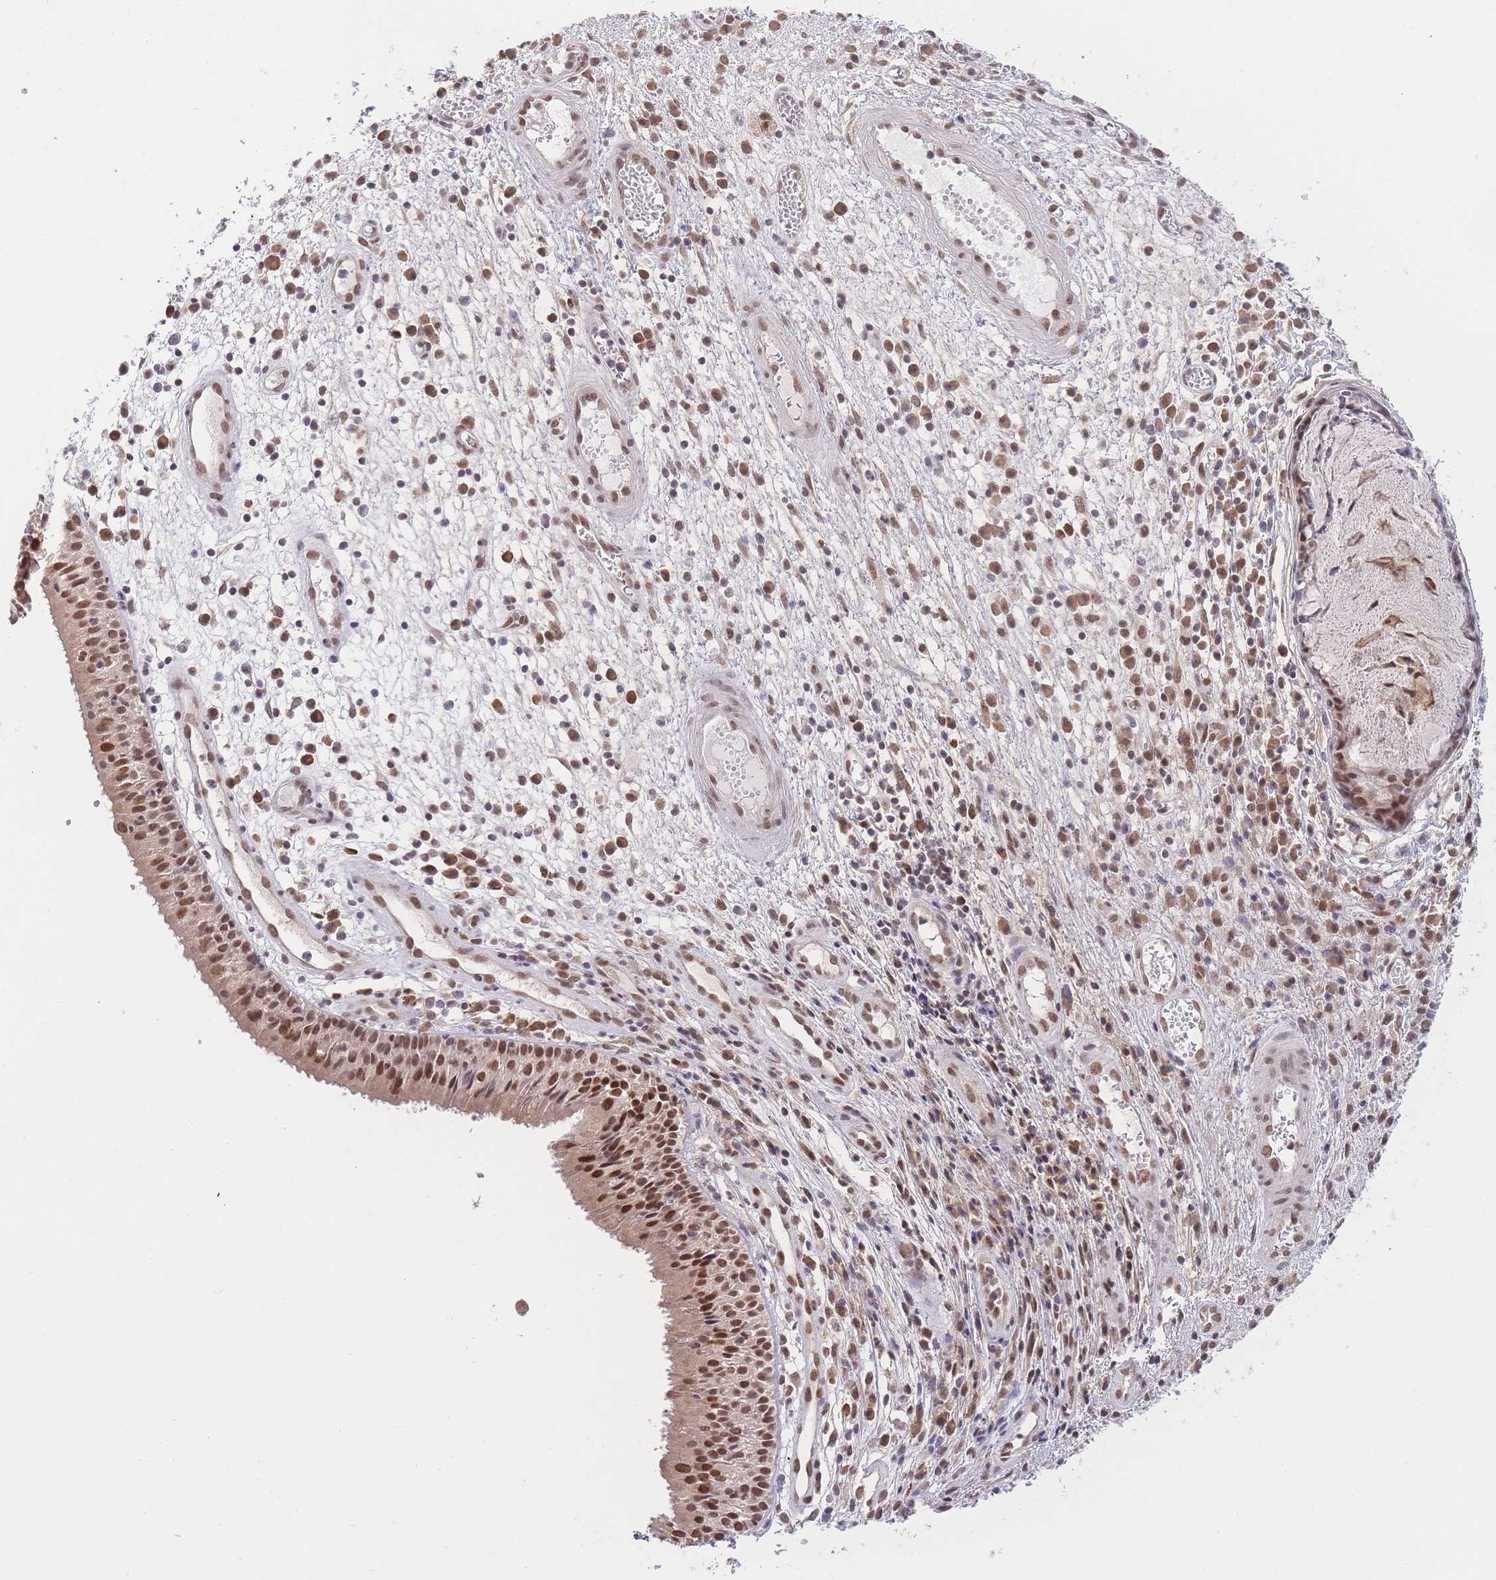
{"staining": {"intensity": "moderate", "quantity": "25%-75%", "location": "cytoplasmic/membranous,nuclear"}, "tissue": "nasopharynx", "cell_type": "Respiratory epithelial cells", "image_type": "normal", "snomed": [{"axis": "morphology", "description": "Normal tissue, NOS"}, {"axis": "topography", "description": "Nasopharynx"}], "caption": "Immunohistochemical staining of normal nasopharynx displays medium levels of moderate cytoplasmic/membranous,nuclear staining in approximately 25%-75% of respiratory epithelial cells. The staining is performed using DAB brown chromogen to label protein expression. The nuclei are counter-stained blue using hematoxylin.", "gene": "TMED3", "patient": {"sex": "female", "age": 63}}